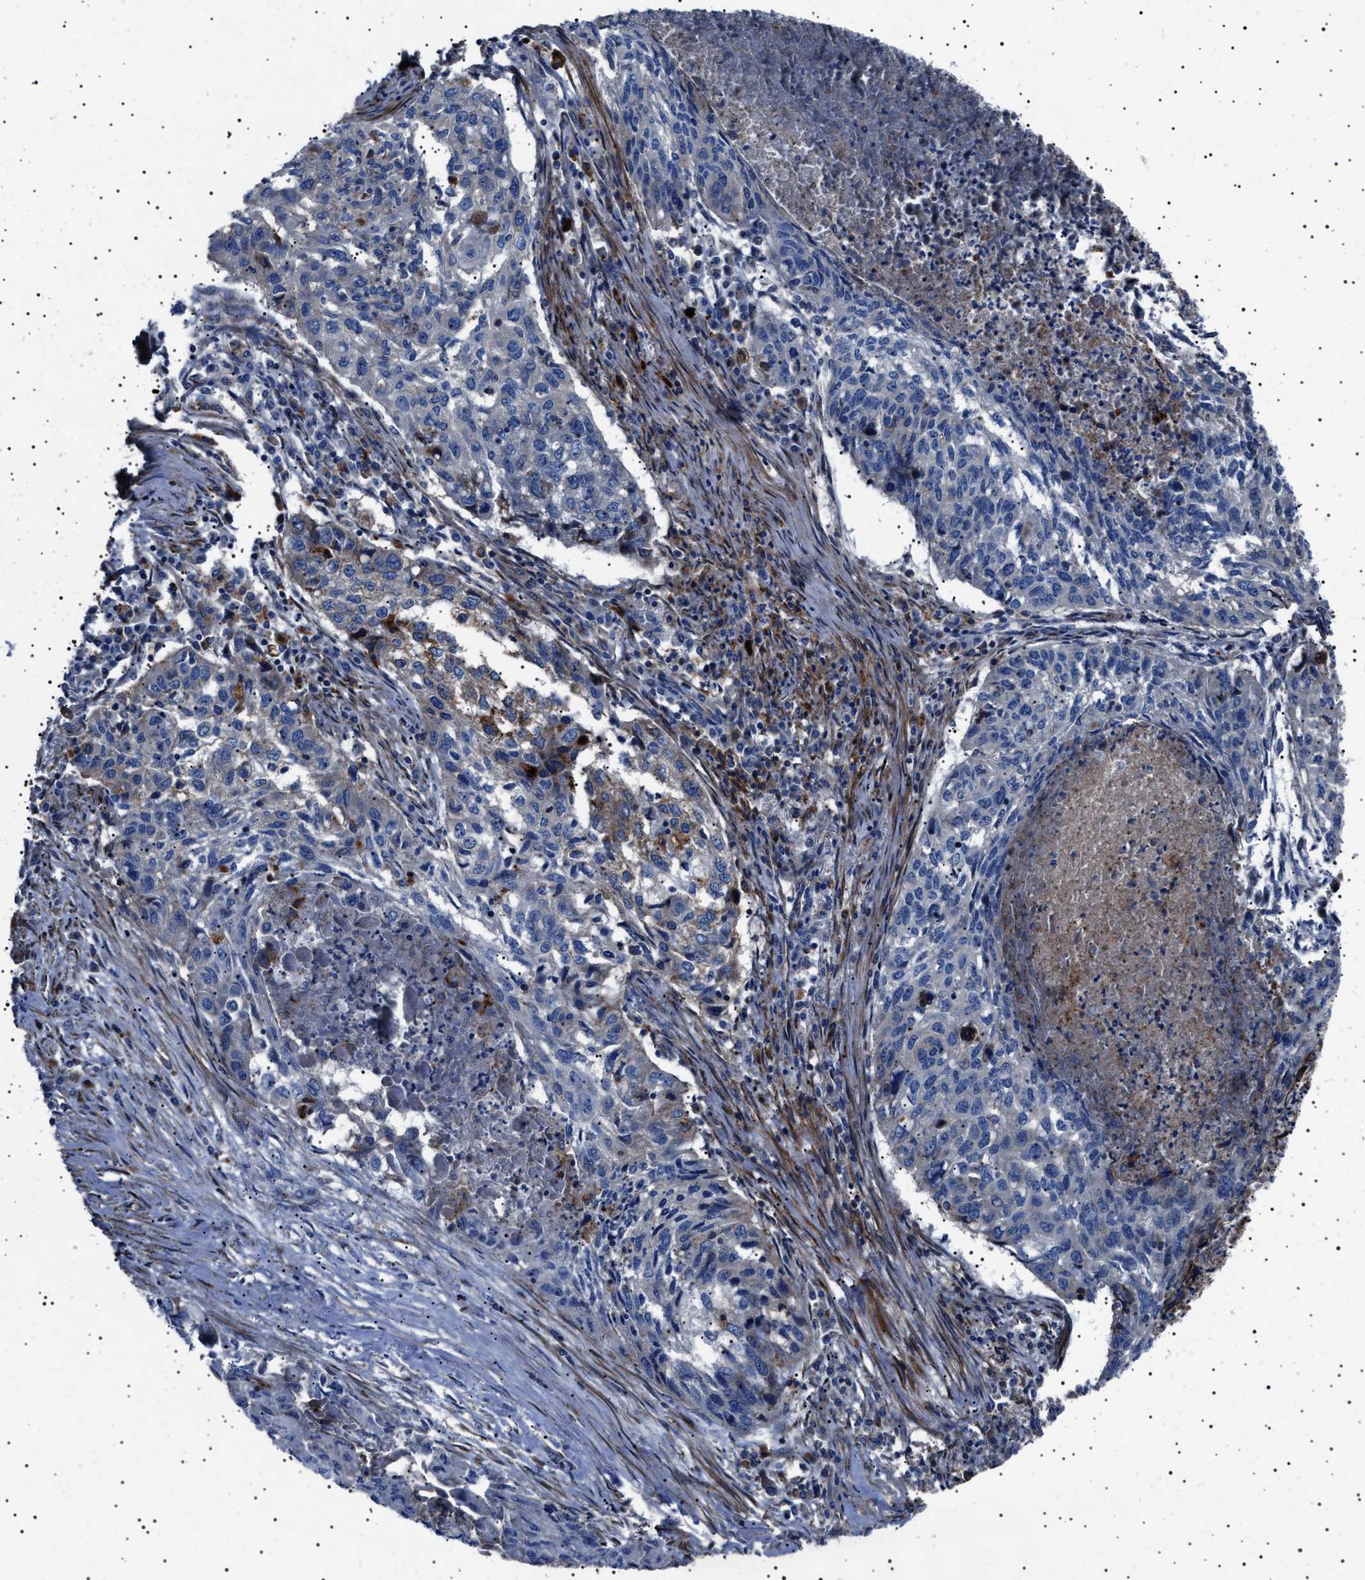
{"staining": {"intensity": "negative", "quantity": "none", "location": "none"}, "tissue": "lung cancer", "cell_type": "Tumor cells", "image_type": "cancer", "snomed": [{"axis": "morphology", "description": "Squamous cell carcinoma, NOS"}, {"axis": "topography", "description": "Lung"}], "caption": "Immunohistochemical staining of human squamous cell carcinoma (lung) reveals no significant staining in tumor cells.", "gene": "NEU1", "patient": {"sex": "female", "age": 63}}